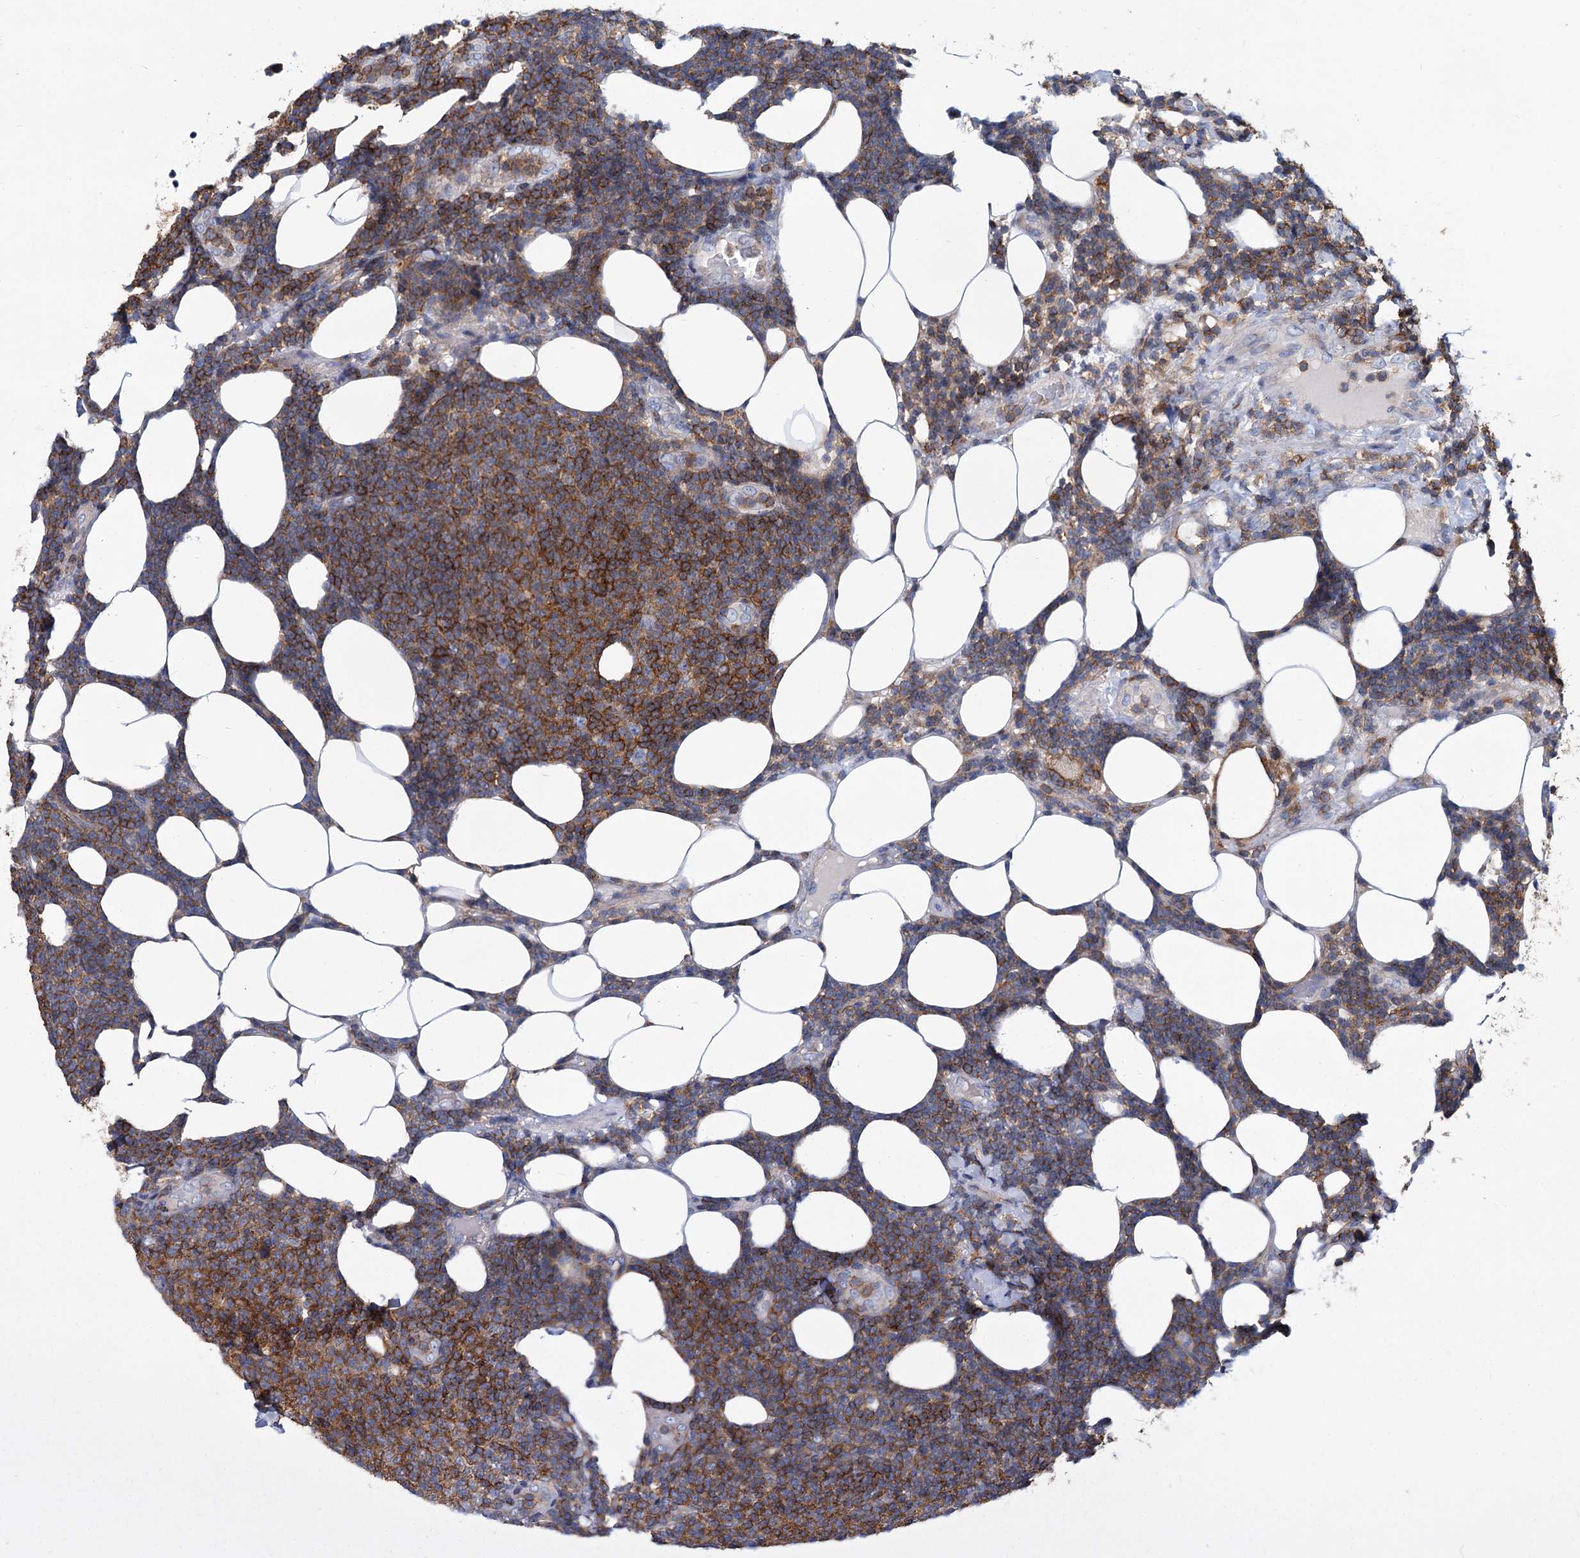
{"staining": {"intensity": "strong", "quantity": "25%-75%", "location": "cytoplasmic/membranous"}, "tissue": "lymphoma", "cell_type": "Tumor cells", "image_type": "cancer", "snomed": [{"axis": "morphology", "description": "Malignant lymphoma, non-Hodgkin's type, Low grade"}, {"axis": "topography", "description": "Lymph node"}], "caption": "A micrograph of human malignant lymphoma, non-Hodgkin's type (low-grade) stained for a protein displays strong cytoplasmic/membranous brown staining in tumor cells.", "gene": "LRCH4", "patient": {"sex": "male", "age": 66}}